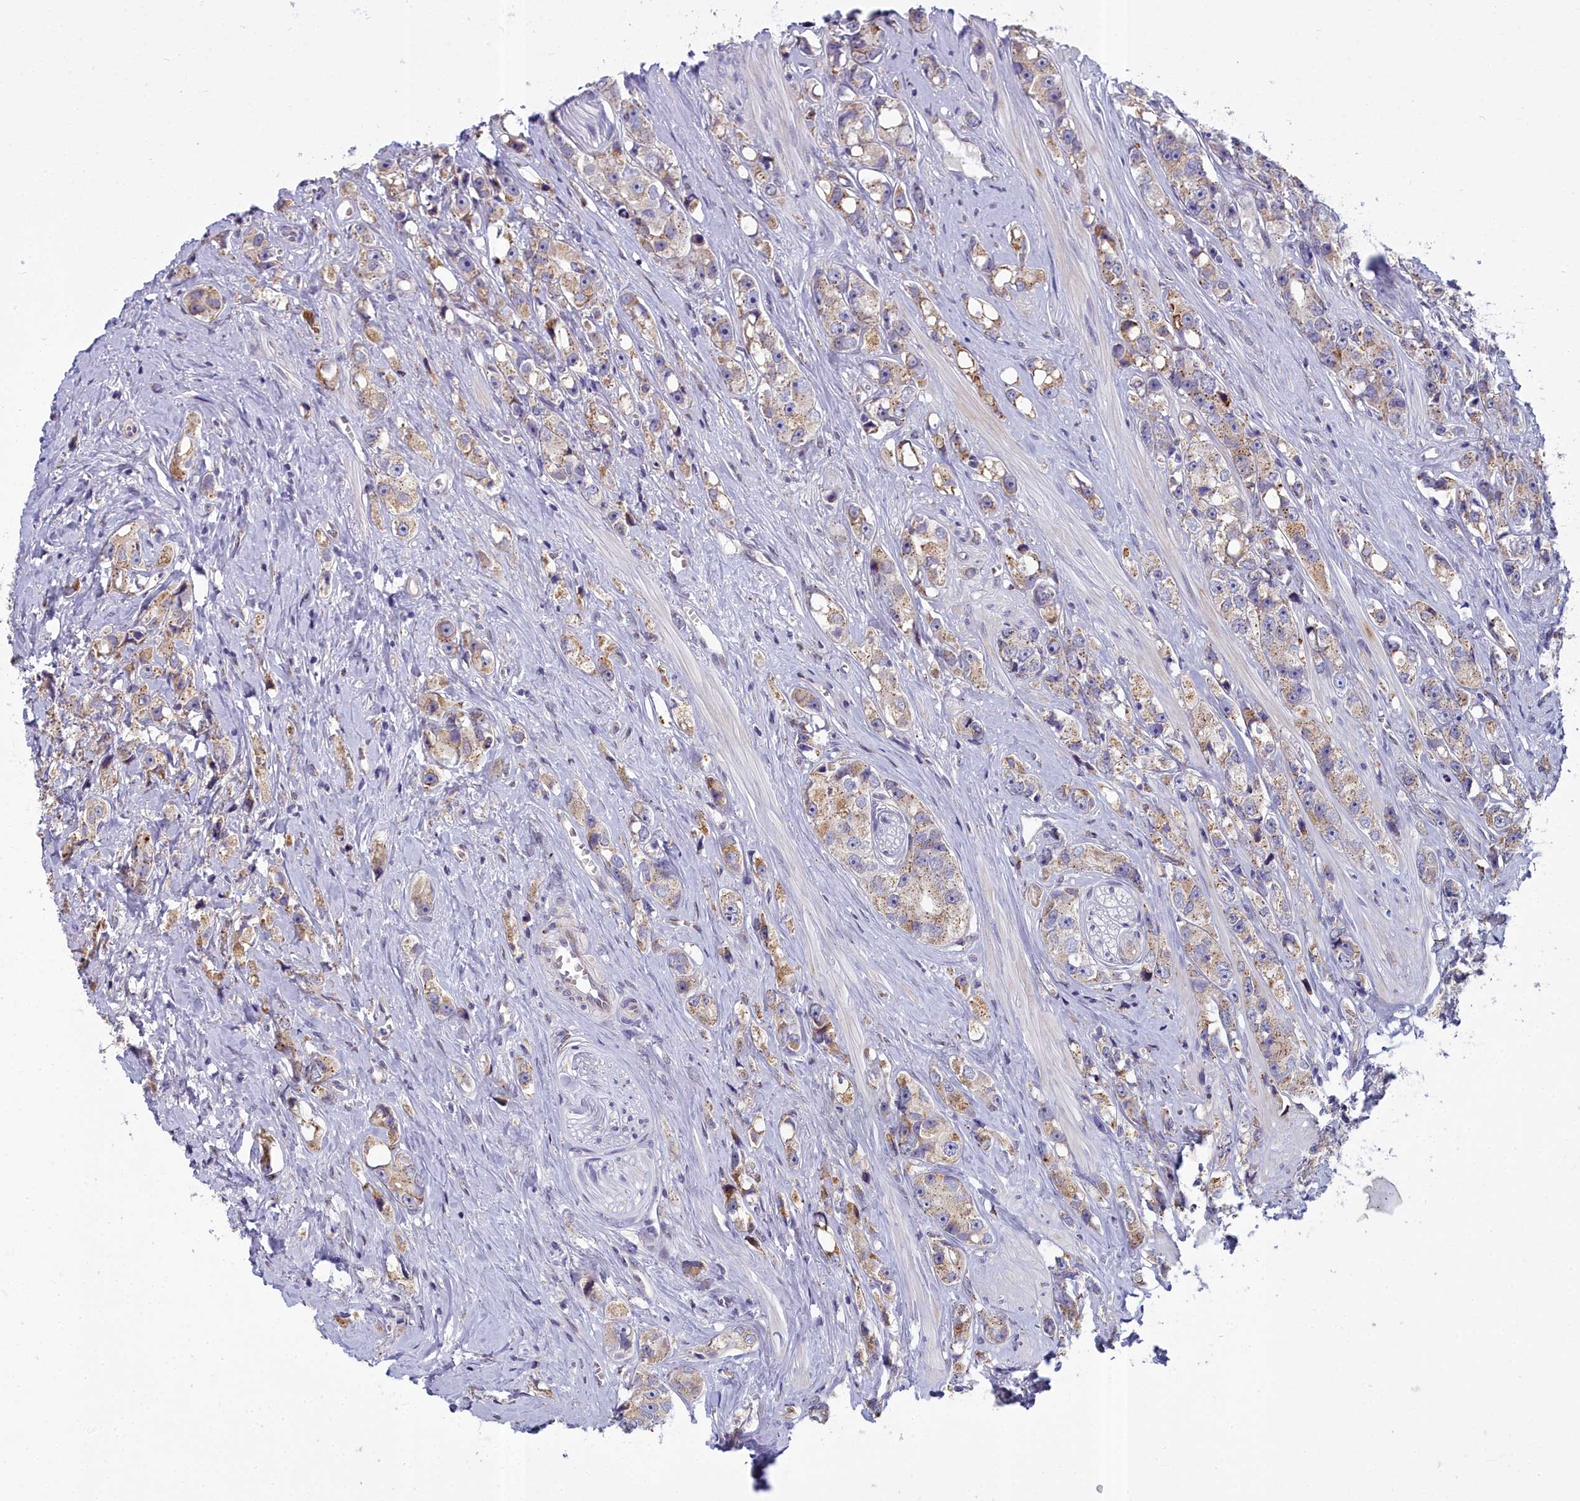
{"staining": {"intensity": "moderate", "quantity": ">75%", "location": "cytoplasmic/membranous"}, "tissue": "prostate cancer", "cell_type": "Tumor cells", "image_type": "cancer", "snomed": [{"axis": "morphology", "description": "Adenocarcinoma, High grade"}, {"axis": "topography", "description": "Prostate"}], "caption": "A histopathology image of human high-grade adenocarcinoma (prostate) stained for a protein displays moderate cytoplasmic/membranous brown staining in tumor cells. The staining is performed using DAB (3,3'-diaminobenzidine) brown chromogen to label protein expression. The nuclei are counter-stained blue using hematoxylin.", "gene": "WDPCP", "patient": {"sex": "male", "age": 74}}